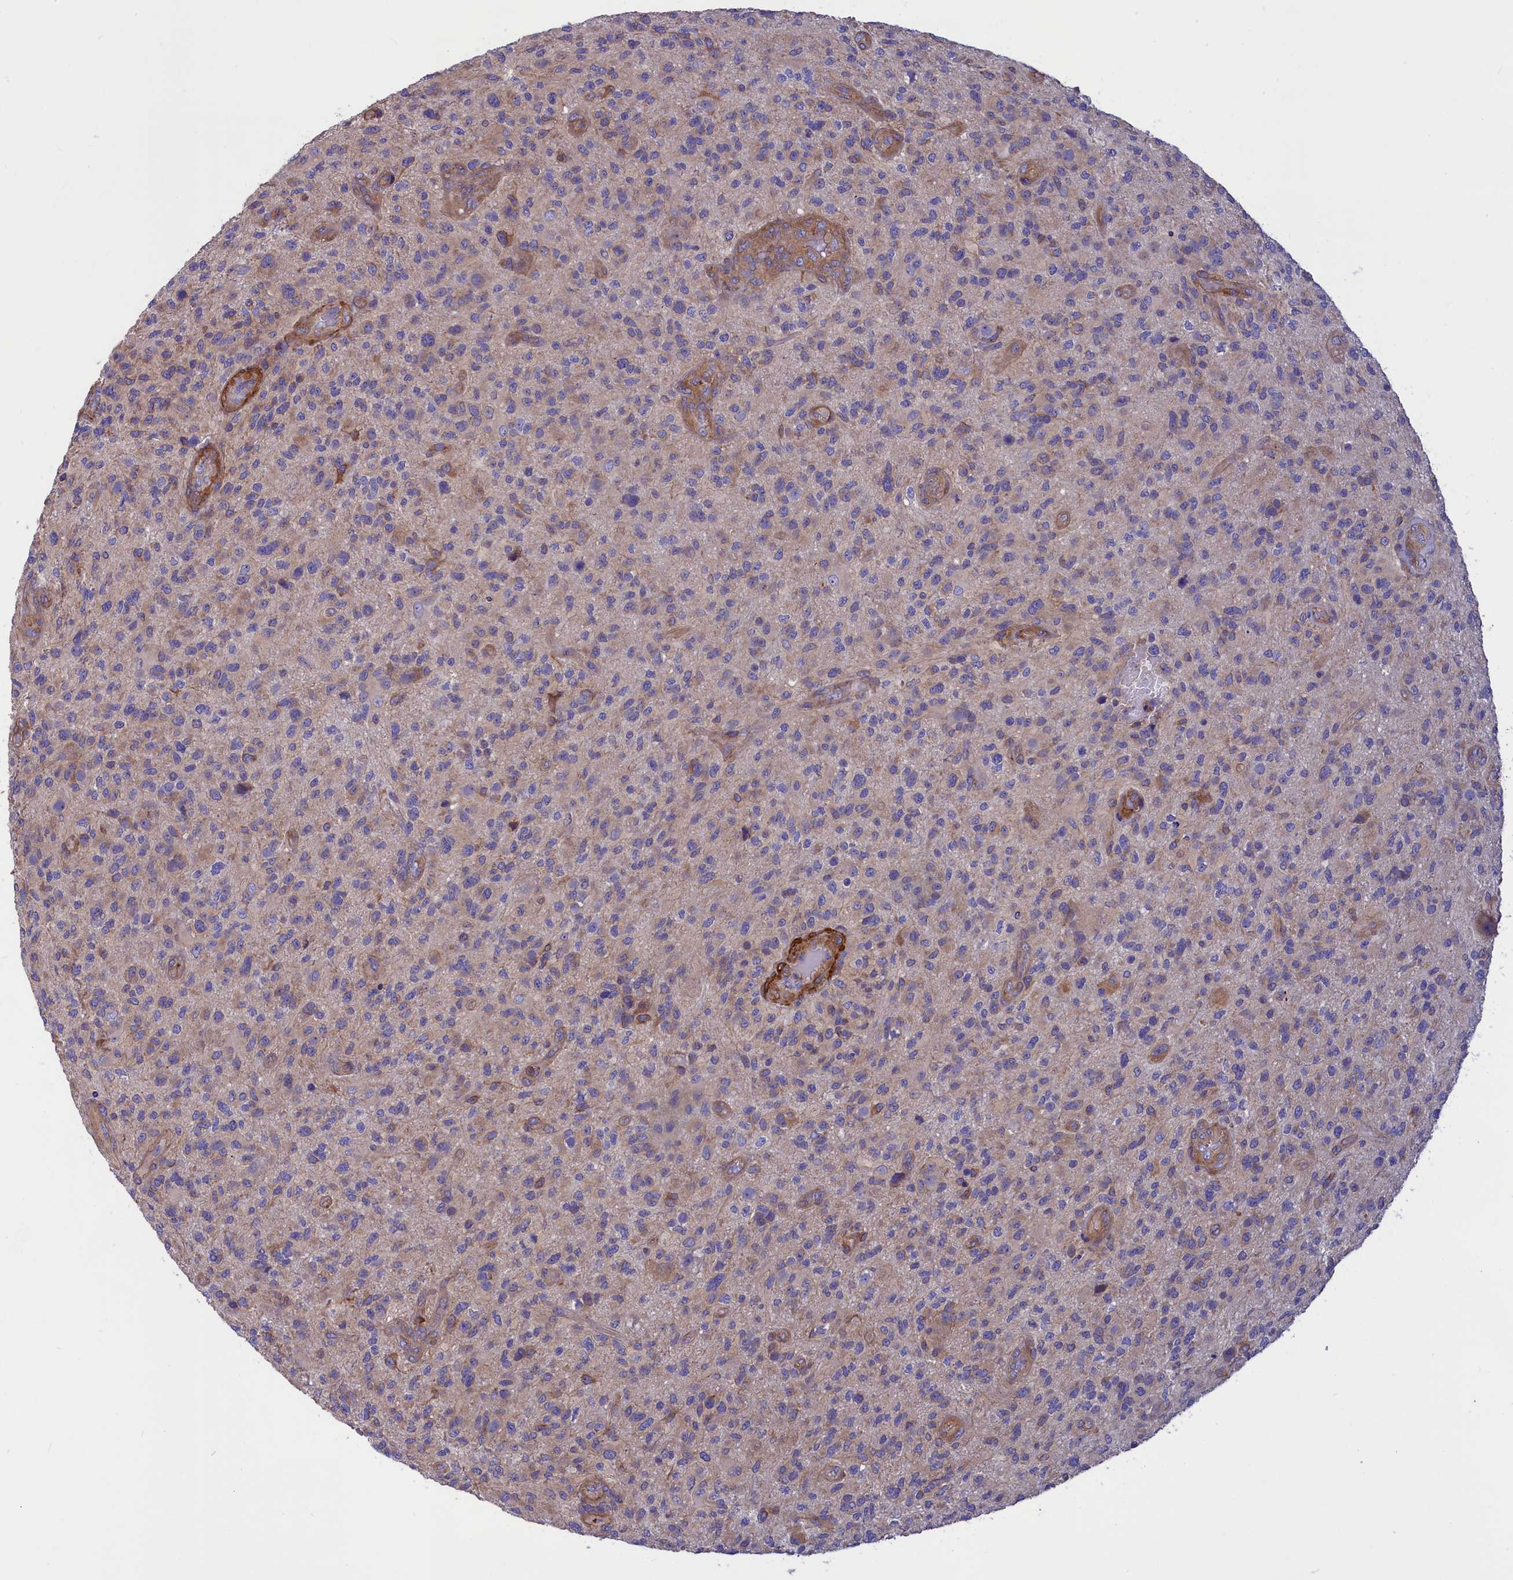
{"staining": {"intensity": "weak", "quantity": "25%-75%", "location": "cytoplasmic/membranous"}, "tissue": "glioma", "cell_type": "Tumor cells", "image_type": "cancer", "snomed": [{"axis": "morphology", "description": "Glioma, malignant, High grade"}, {"axis": "topography", "description": "Brain"}], "caption": "Glioma stained for a protein (brown) displays weak cytoplasmic/membranous positive positivity in about 25%-75% of tumor cells.", "gene": "AMDHD2", "patient": {"sex": "male", "age": 47}}